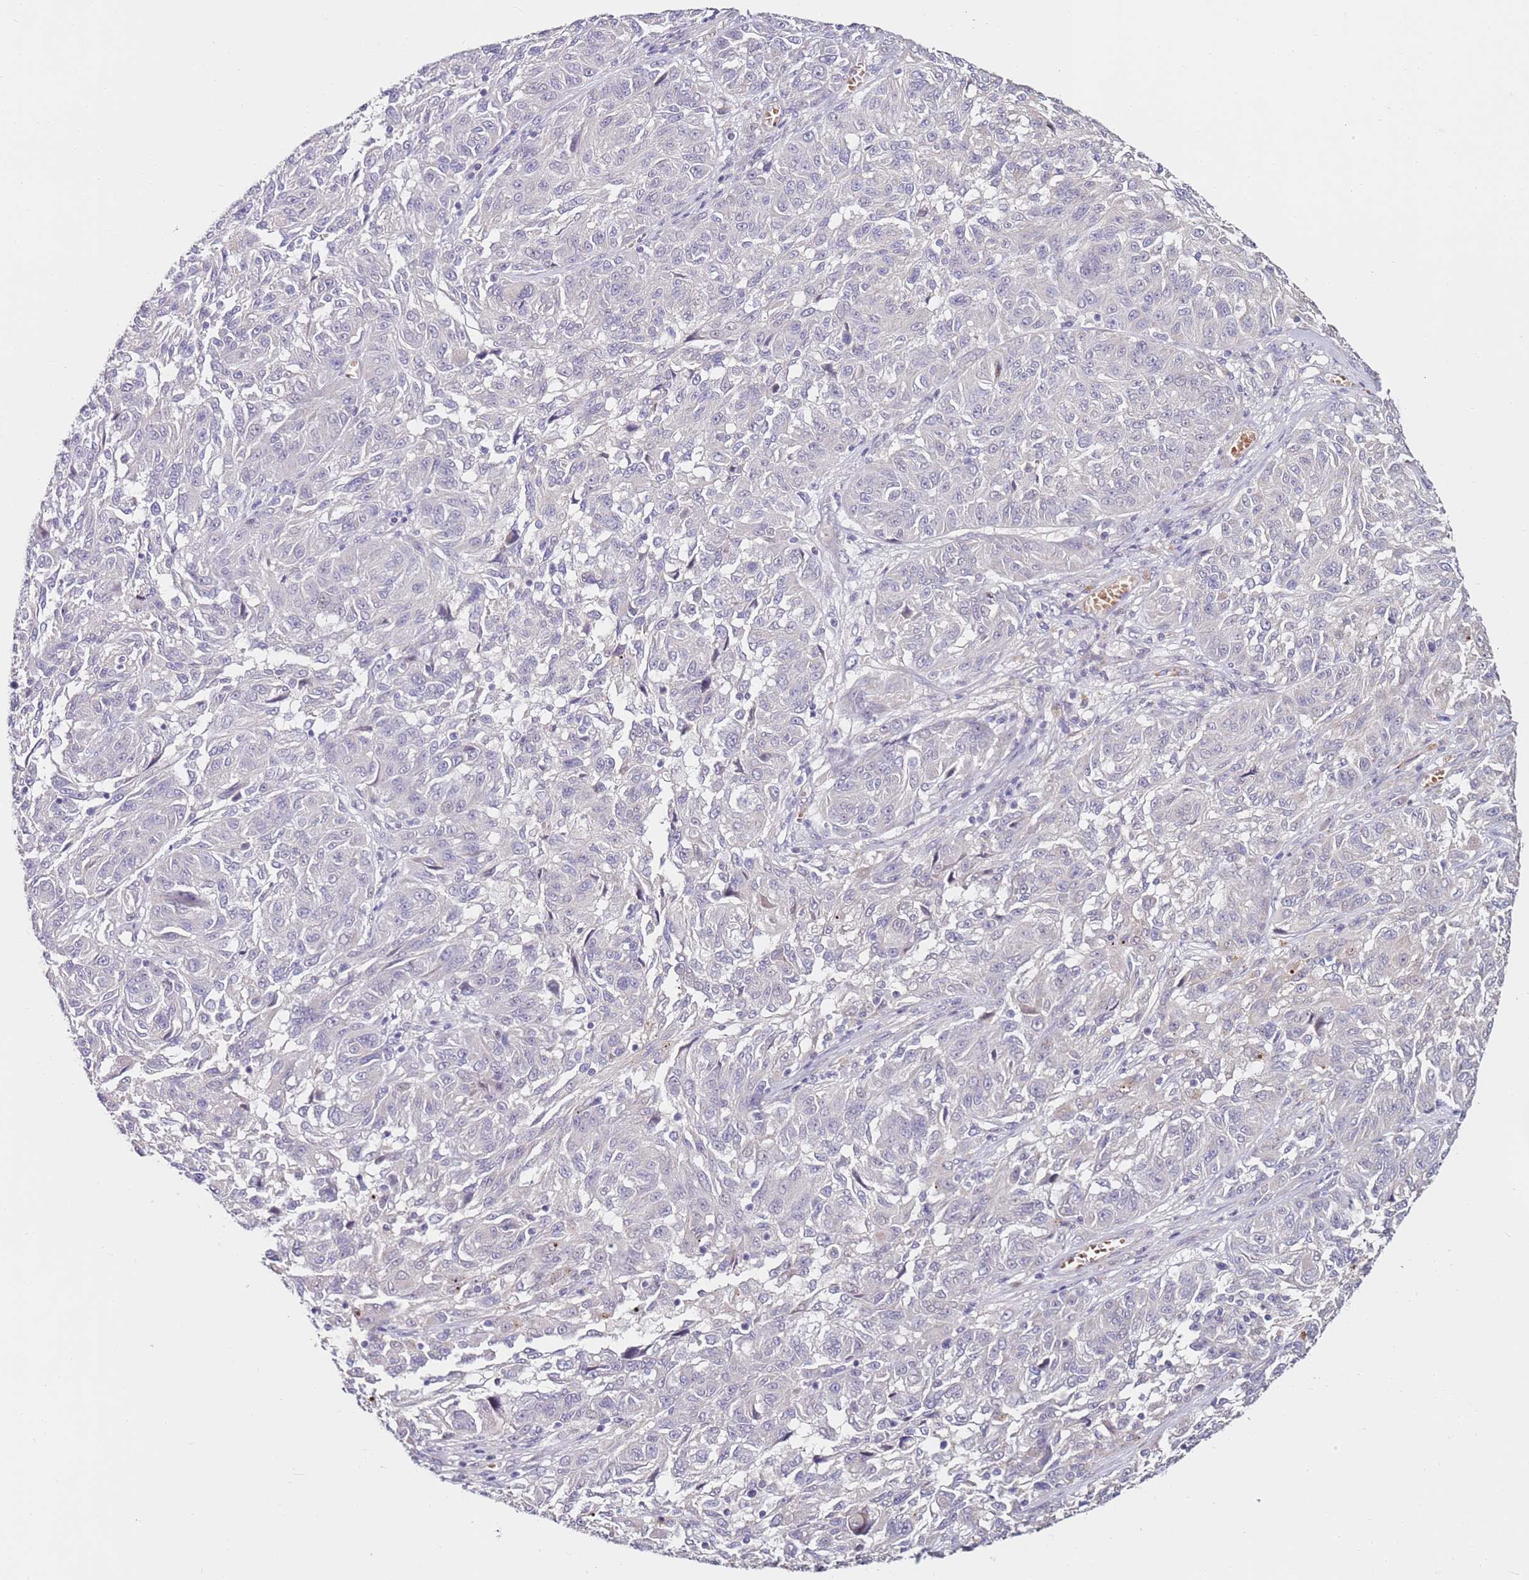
{"staining": {"intensity": "negative", "quantity": "none", "location": "none"}, "tissue": "melanoma", "cell_type": "Tumor cells", "image_type": "cancer", "snomed": [{"axis": "morphology", "description": "Malignant melanoma, NOS"}, {"axis": "topography", "description": "Skin"}], "caption": "The photomicrograph displays no staining of tumor cells in malignant melanoma.", "gene": "RARS2", "patient": {"sex": "male", "age": 53}}